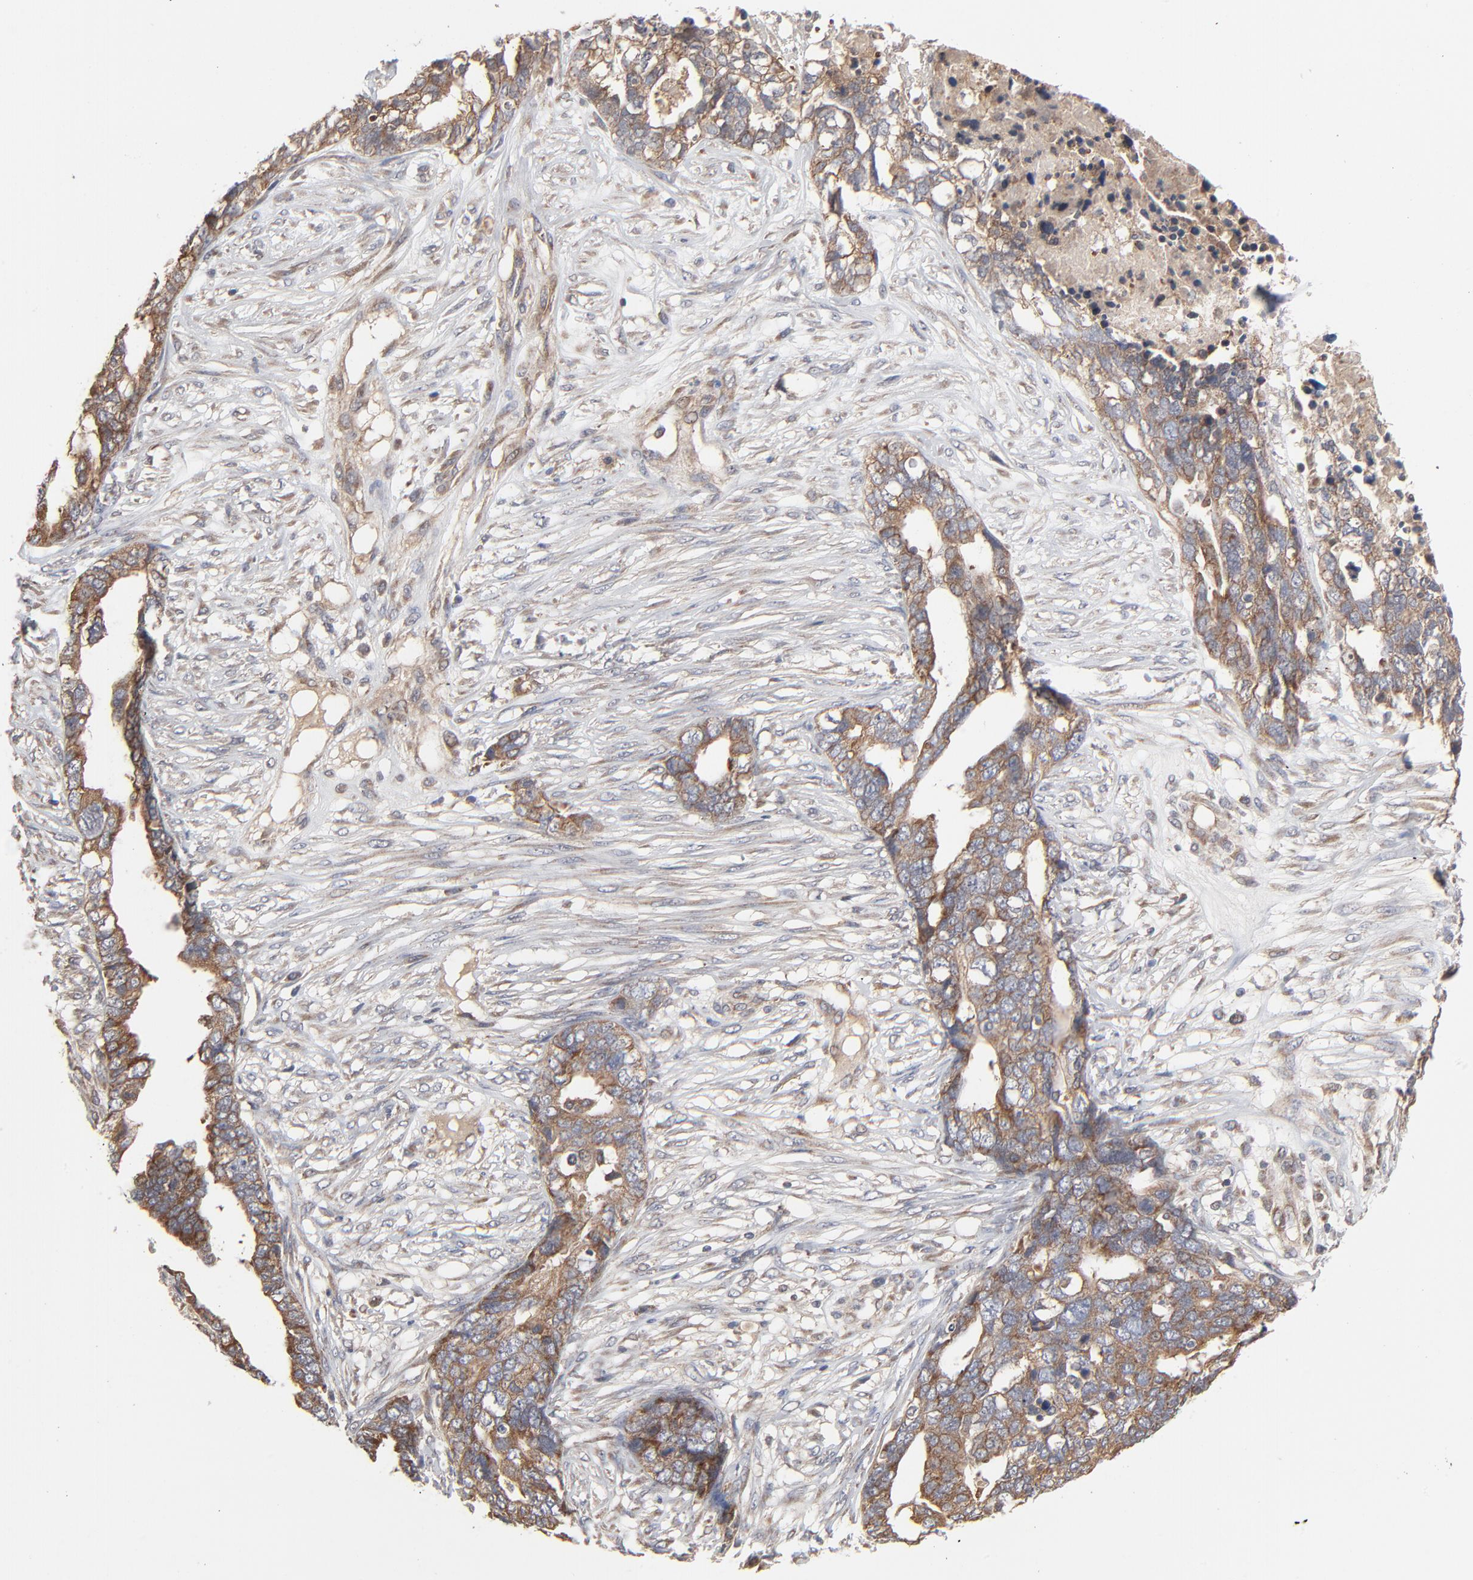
{"staining": {"intensity": "moderate", "quantity": ">75%", "location": "cytoplasmic/membranous"}, "tissue": "ovarian cancer", "cell_type": "Tumor cells", "image_type": "cancer", "snomed": [{"axis": "morphology", "description": "Normal tissue, NOS"}, {"axis": "morphology", "description": "Cystadenocarcinoma, serous, NOS"}, {"axis": "topography", "description": "Fallopian tube"}, {"axis": "topography", "description": "Ovary"}], "caption": "Protein expression by immunohistochemistry (IHC) shows moderate cytoplasmic/membranous expression in about >75% of tumor cells in ovarian serous cystadenocarcinoma.", "gene": "ABLIM3", "patient": {"sex": "female", "age": 56}}